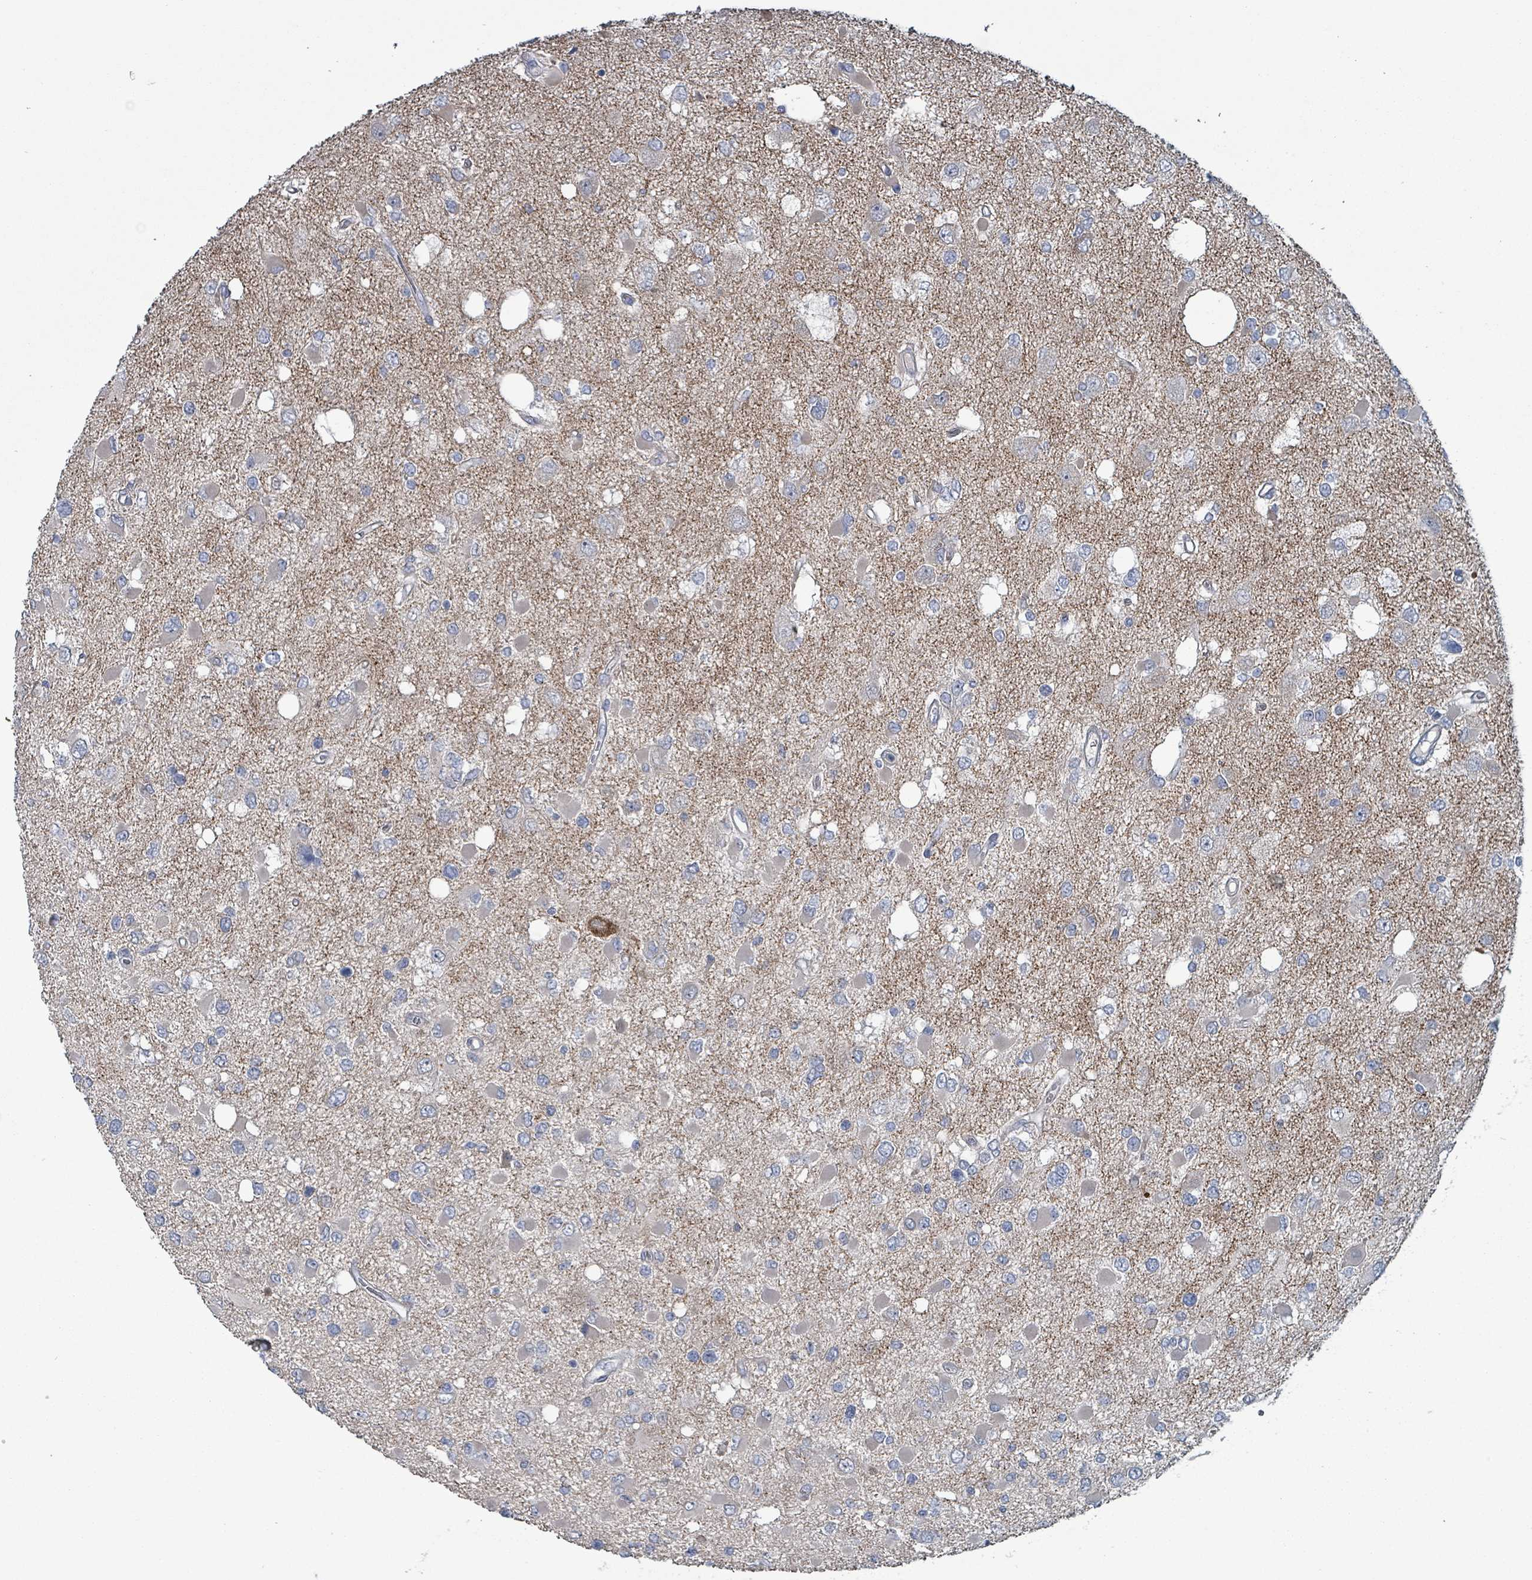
{"staining": {"intensity": "negative", "quantity": "none", "location": "none"}, "tissue": "glioma", "cell_type": "Tumor cells", "image_type": "cancer", "snomed": [{"axis": "morphology", "description": "Glioma, malignant, High grade"}, {"axis": "topography", "description": "Brain"}], "caption": "Immunohistochemical staining of malignant glioma (high-grade) reveals no significant staining in tumor cells. Nuclei are stained in blue.", "gene": "TAAR5", "patient": {"sex": "male", "age": 53}}